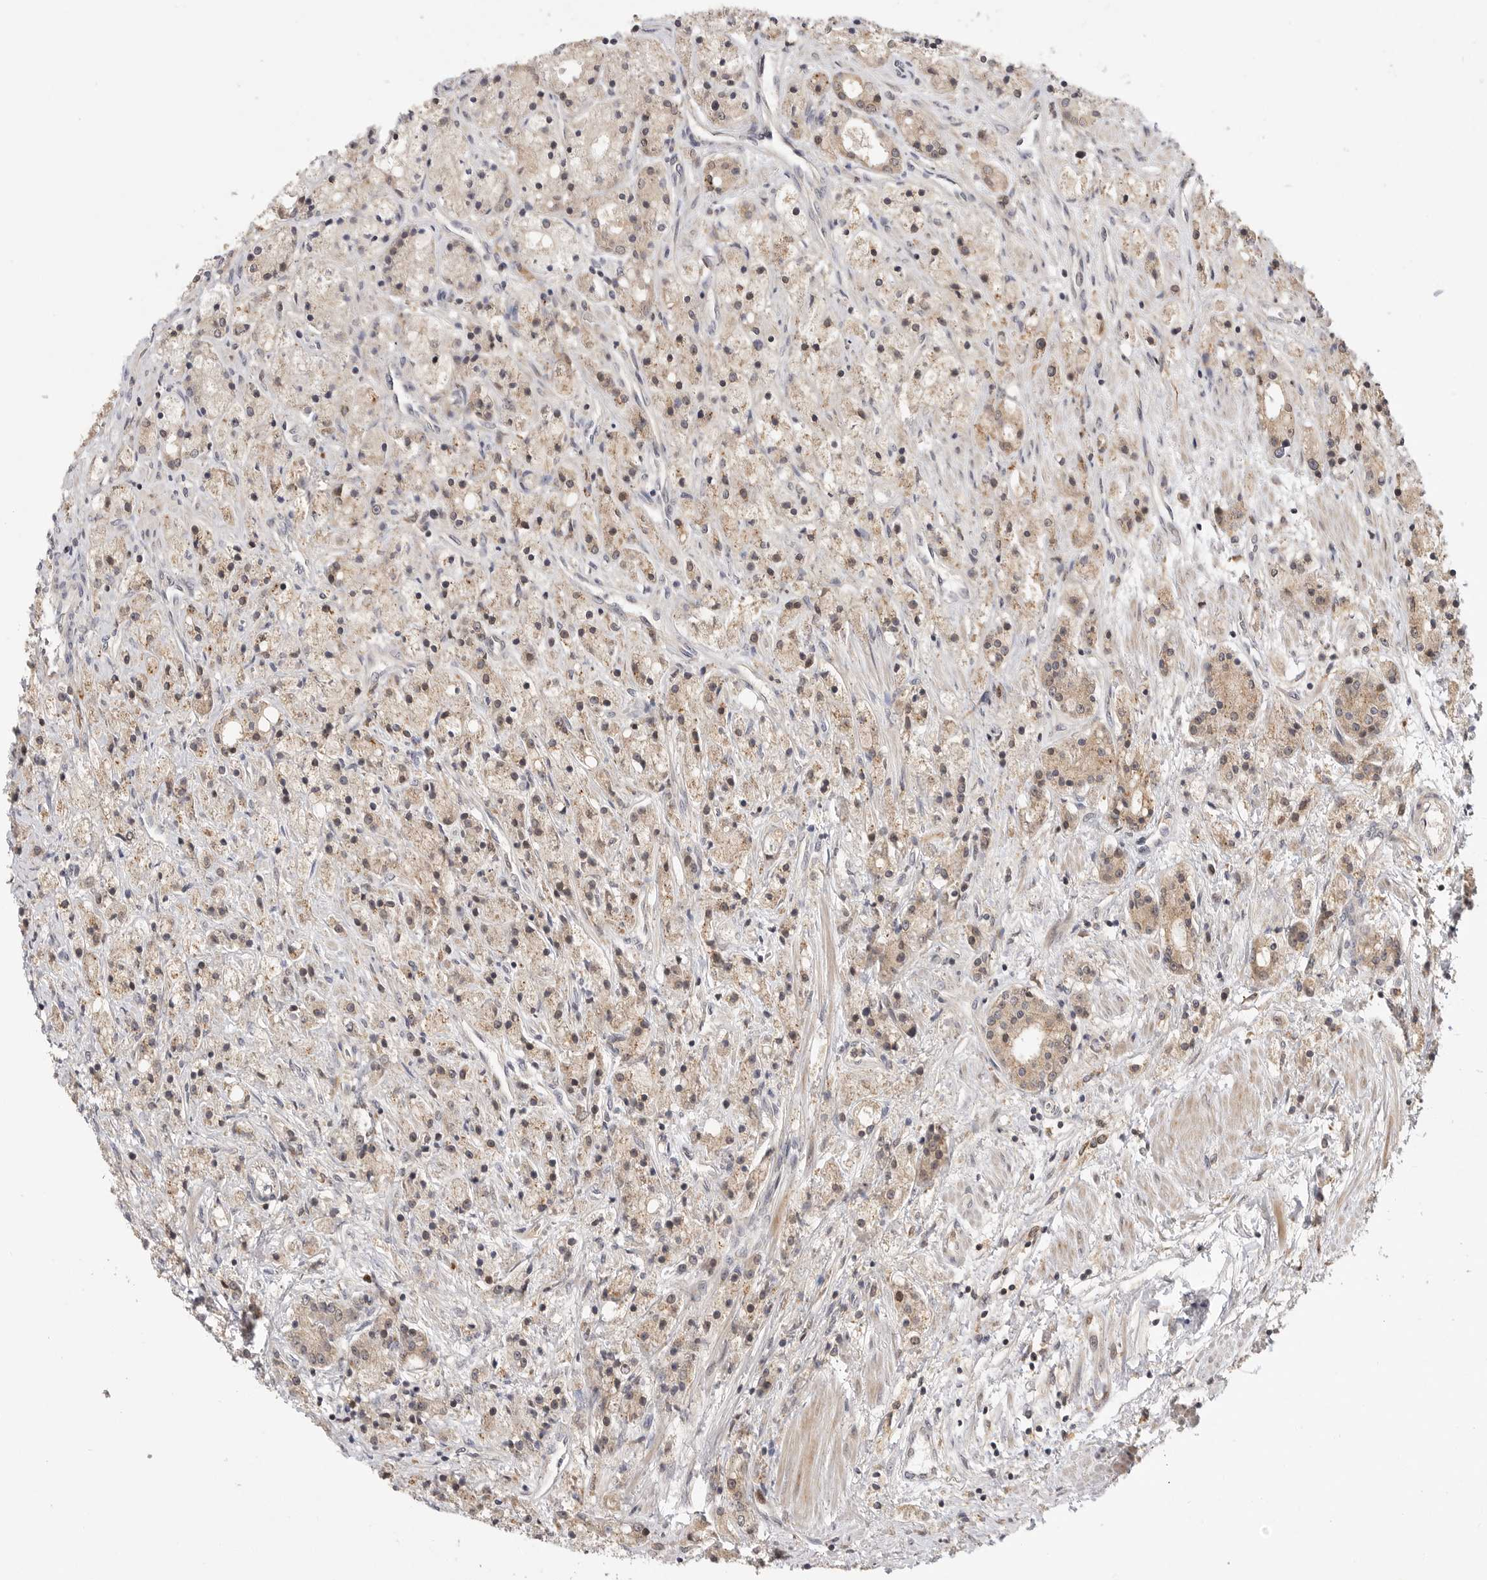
{"staining": {"intensity": "weak", "quantity": "25%-75%", "location": "cytoplasmic/membranous,nuclear"}, "tissue": "prostate cancer", "cell_type": "Tumor cells", "image_type": "cancer", "snomed": [{"axis": "morphology", "description": "Adenocarcinoma, High grade"}, {"axis": "topography", "description": "Prostate"}], "caption": "This is a histology image of IHC staining of prostate cancer (high-grade adenocarcinoma), which shows weak staining in the cytoplasmic/membranous and nuclear of tumor cells.", "gene": "CSNK1G3", "patient": {"sex": "male", "age": 60}}